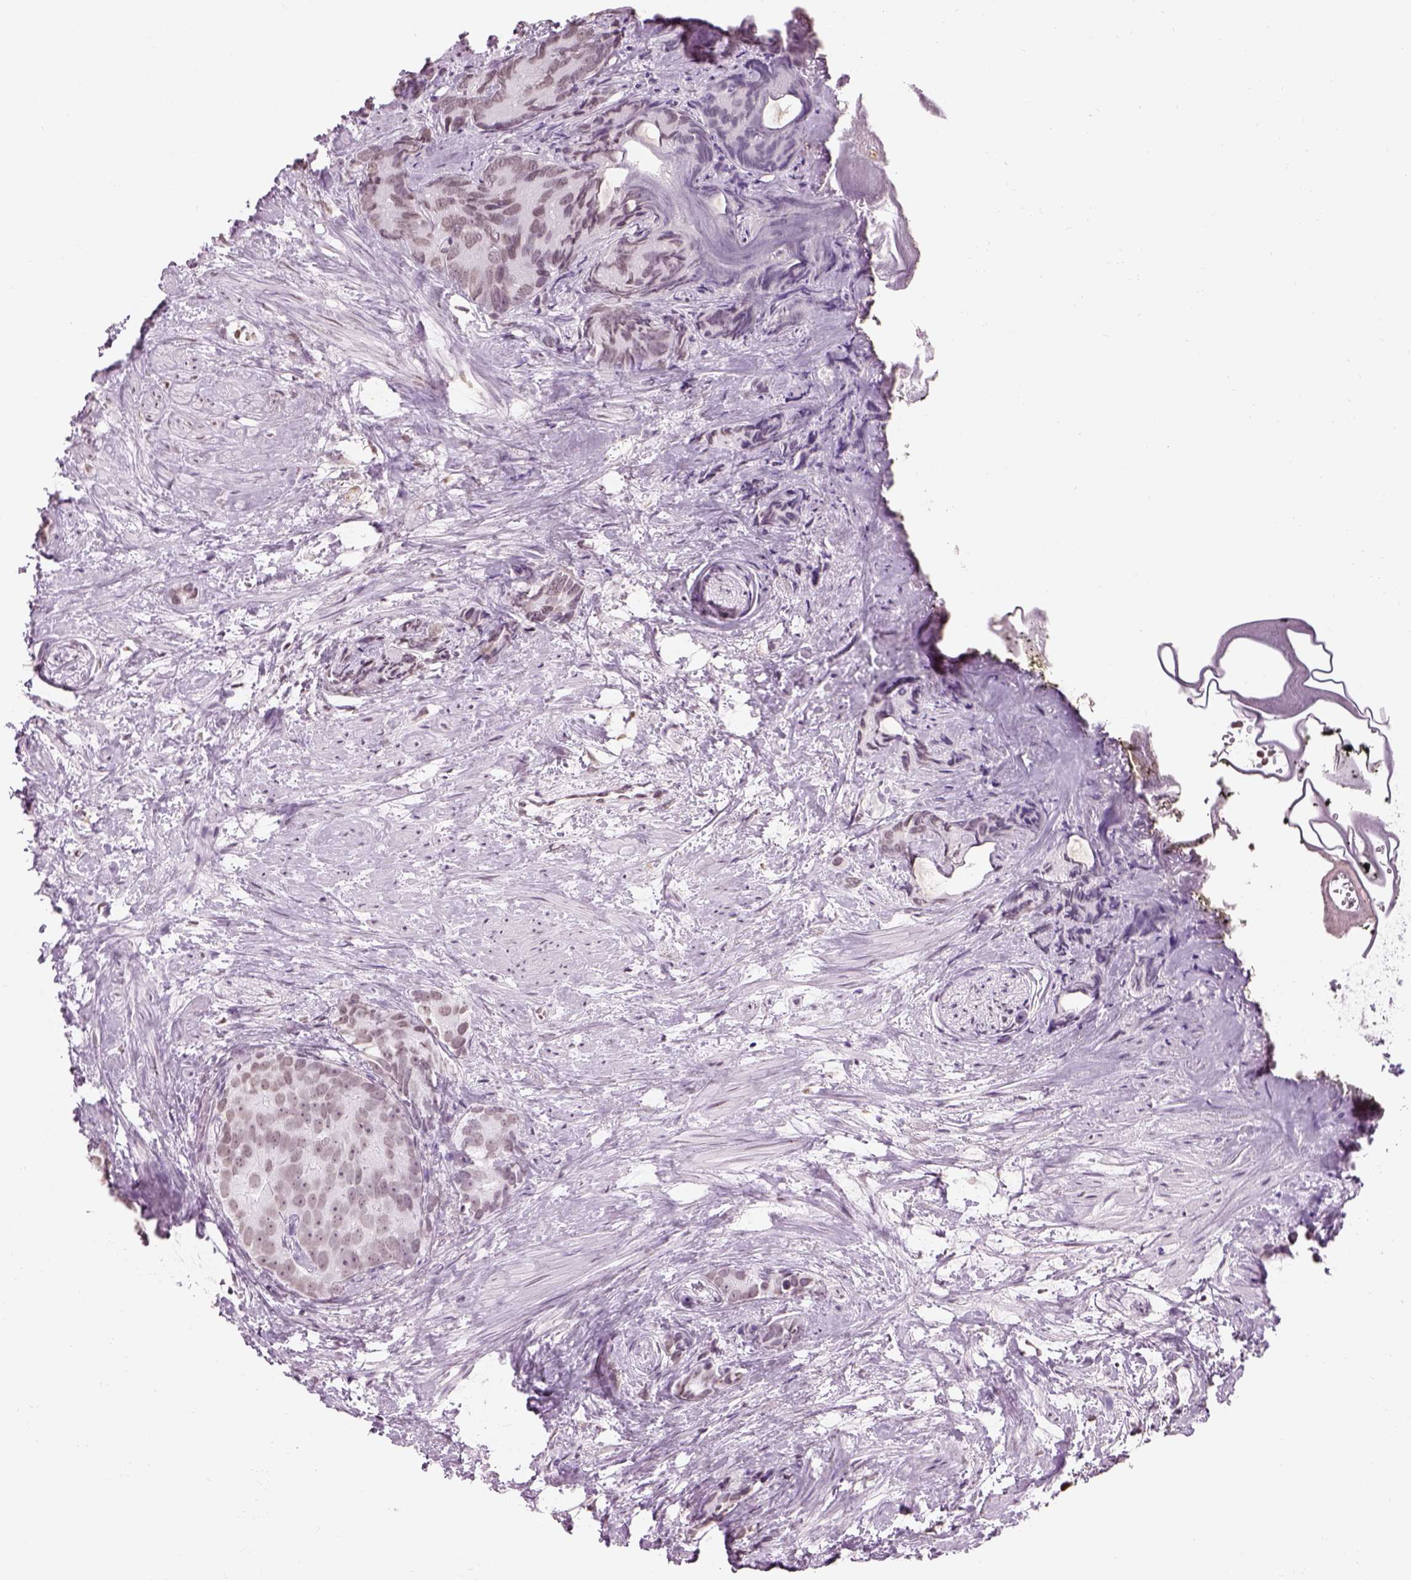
{"staining": {"intensity": "negative", "quantity": "none", "location": "none"}, "tissue": "prostate cancer", "cell_type": "Tumor cells", "image_type": "cancer", "snomed": [{"axis": "morphology", "description": "Adenocarcinoma, High grade"}, {"axis": "topography", "description": "Prostate"}], "caption": "This micrograph is of prostate cancer (adenocarcinoma (high-grade)) stained with immunohistochemistry to label a protein in brown with the nuclei are counter-stained blue. There is no staining in tumor cells.", "gene": "BARHL1", "patient": {"sex": "male", "age": 90}}